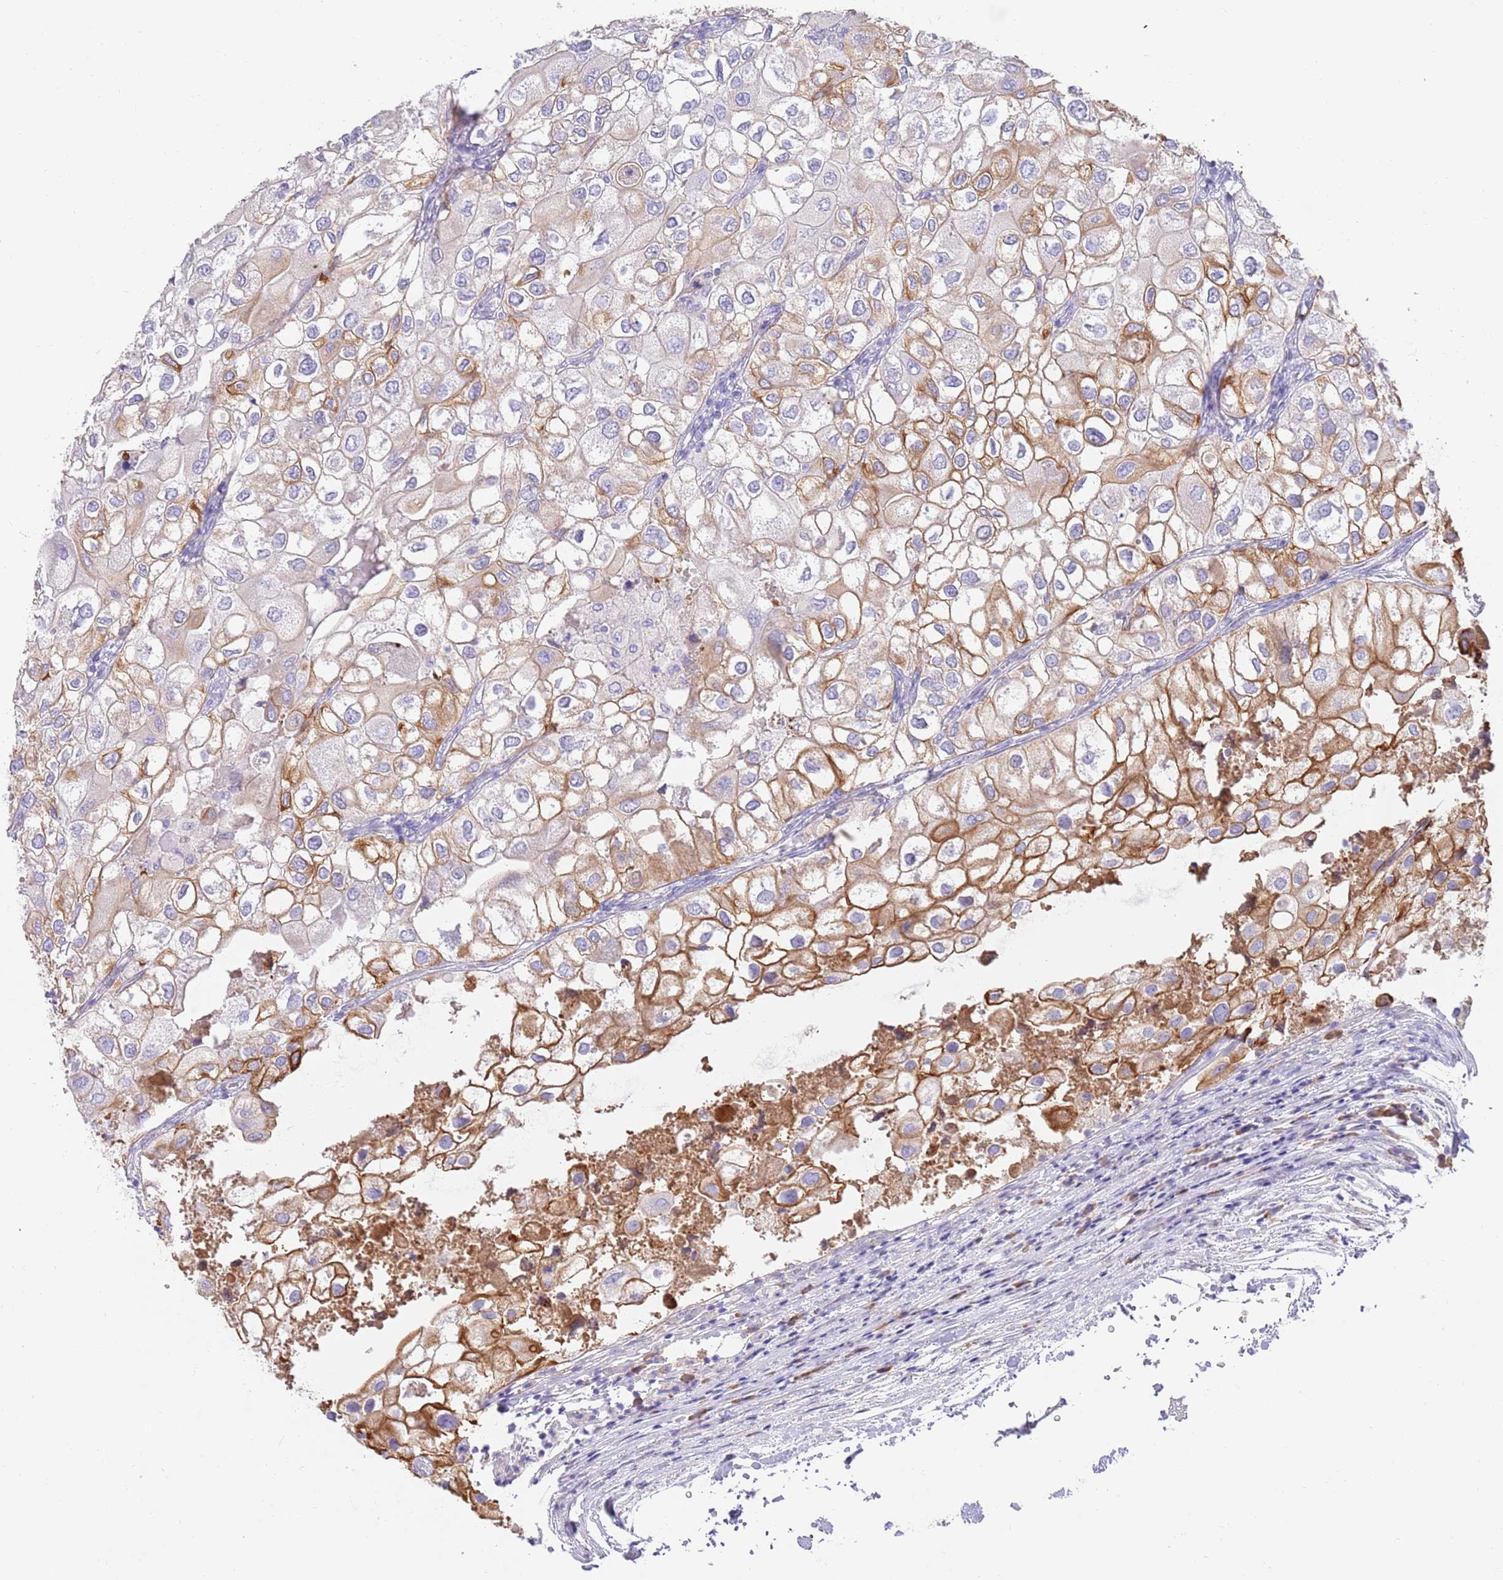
{"staining": {"intensity": "strong", "quantity": "<25%", "location": "cytoplasmic/membranous"}, "tissue": "urothelial cancer", "cell_type": "Tumor cells", "image_type": "cancer", "snomed": [{"axis": "morphology", "description": "Urothelial carcinoma, High grade"}, {"axis": "topography", "description": "Urinary bladder"}], "caption": "Immunohistochemical staining of human urothelial carcinoma (high-grade) exhibits medium levels of strong cytoplasmic/membranous positivity in about <25% of tumor cells. (Brightfield microscopy of DAB IHC at high magnification).", "gene": "CCDC149", "patient": {"sex": "male", "age": 64}}